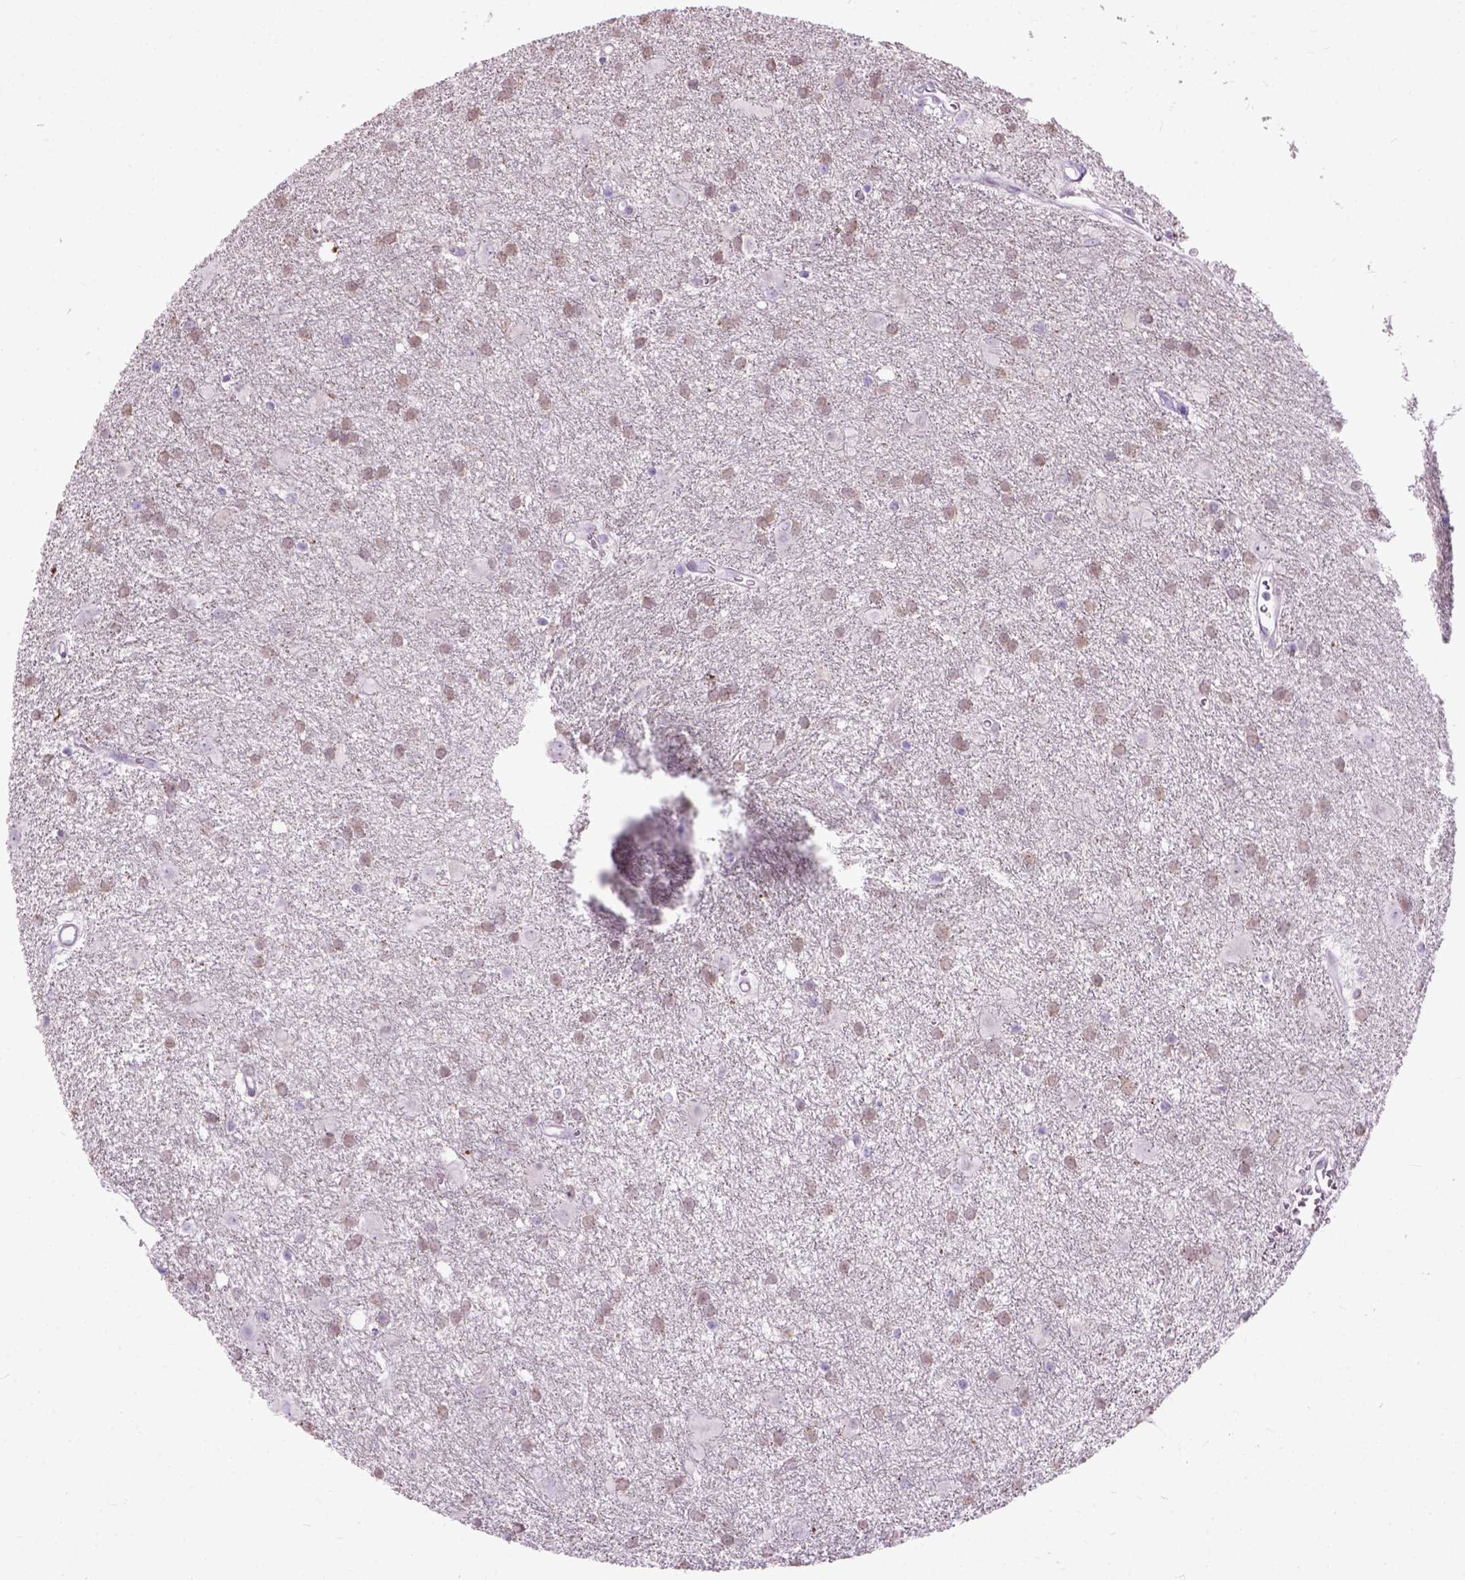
{"staining": {"intensity": "weak", "quantity": ">75%", "location": "nuclear"}, "tissue": "glioma", "cell_type": "Tumor cells", "image_type": "cancer", "snomed": [{"axis": "morphology", "description": "Glioma, malignant, Low grade"}, {"axis": "topography", "description": "Brain"}], "caption": "High-magnification brightfield microscopy of malignant glioma (low-grade) stained with DAB (brown) and counterstained with hematoxylin (blue). tumor cells exhibit weak nuclear staining is appreciated in approximately>75% of cells.", "gene": "AXDND1", "patient": {"sex": "male", "age": 58}}